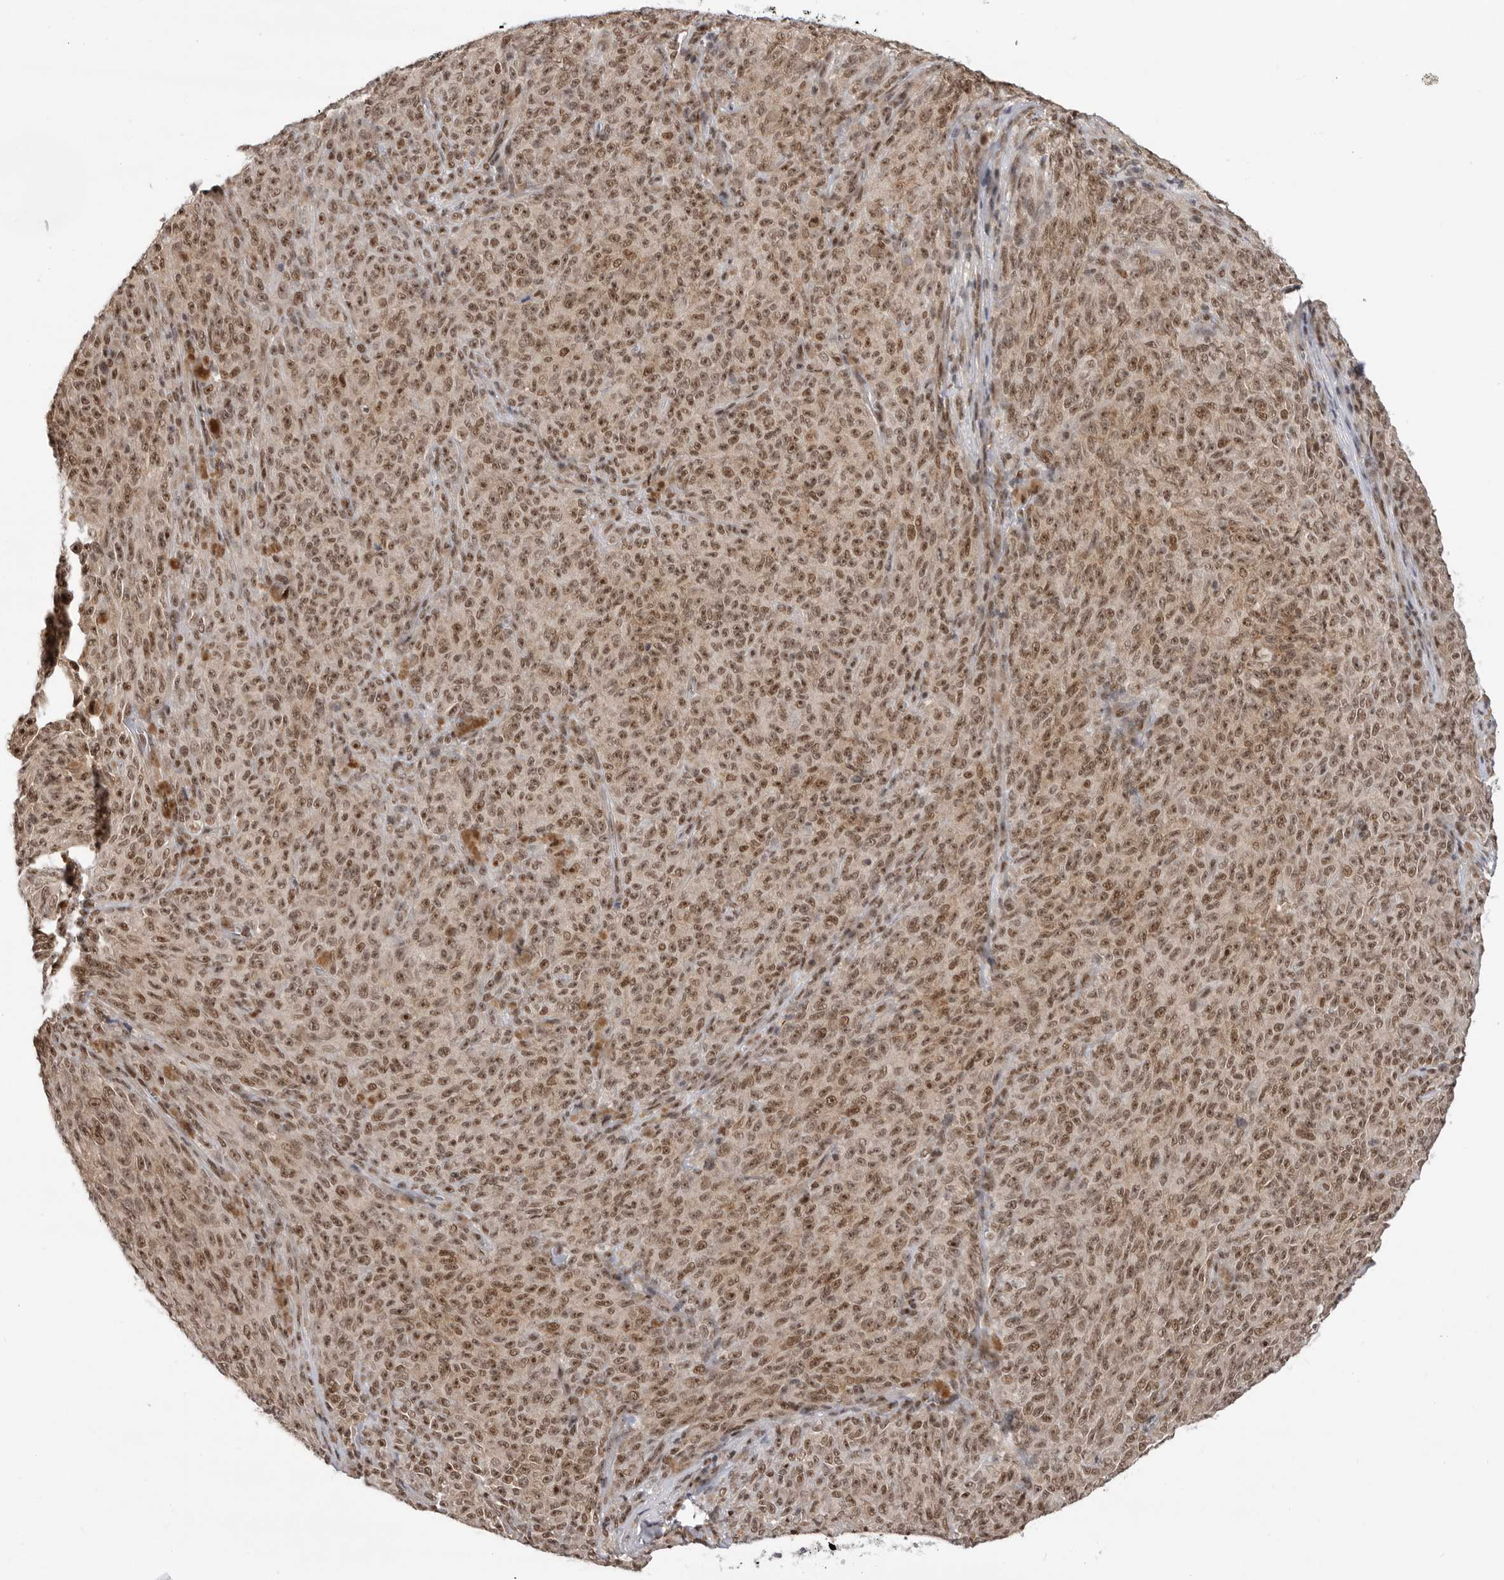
{"staining": {"intensity": "moderate", "quantity": ">75%", "location": "cytoplasmic/membranous,nuclear"}, "tissue": "melanoma", "cell_type": "Tumor cells", "image_type": "cancer", "snomed": [{"axis": "morphology", "description": "Malignant melanoma, NOS"}, {"axis": "topography", "description": "Skin"}], "caption": "Immunohistochemical staining of malignant melanoma shows moderate cytoplasmic/membranous and nuclear protein positivity in approximately >75% of tumor cells.", "gene": "ZNF830", "patient": {"sex": "female", "age": 82}}